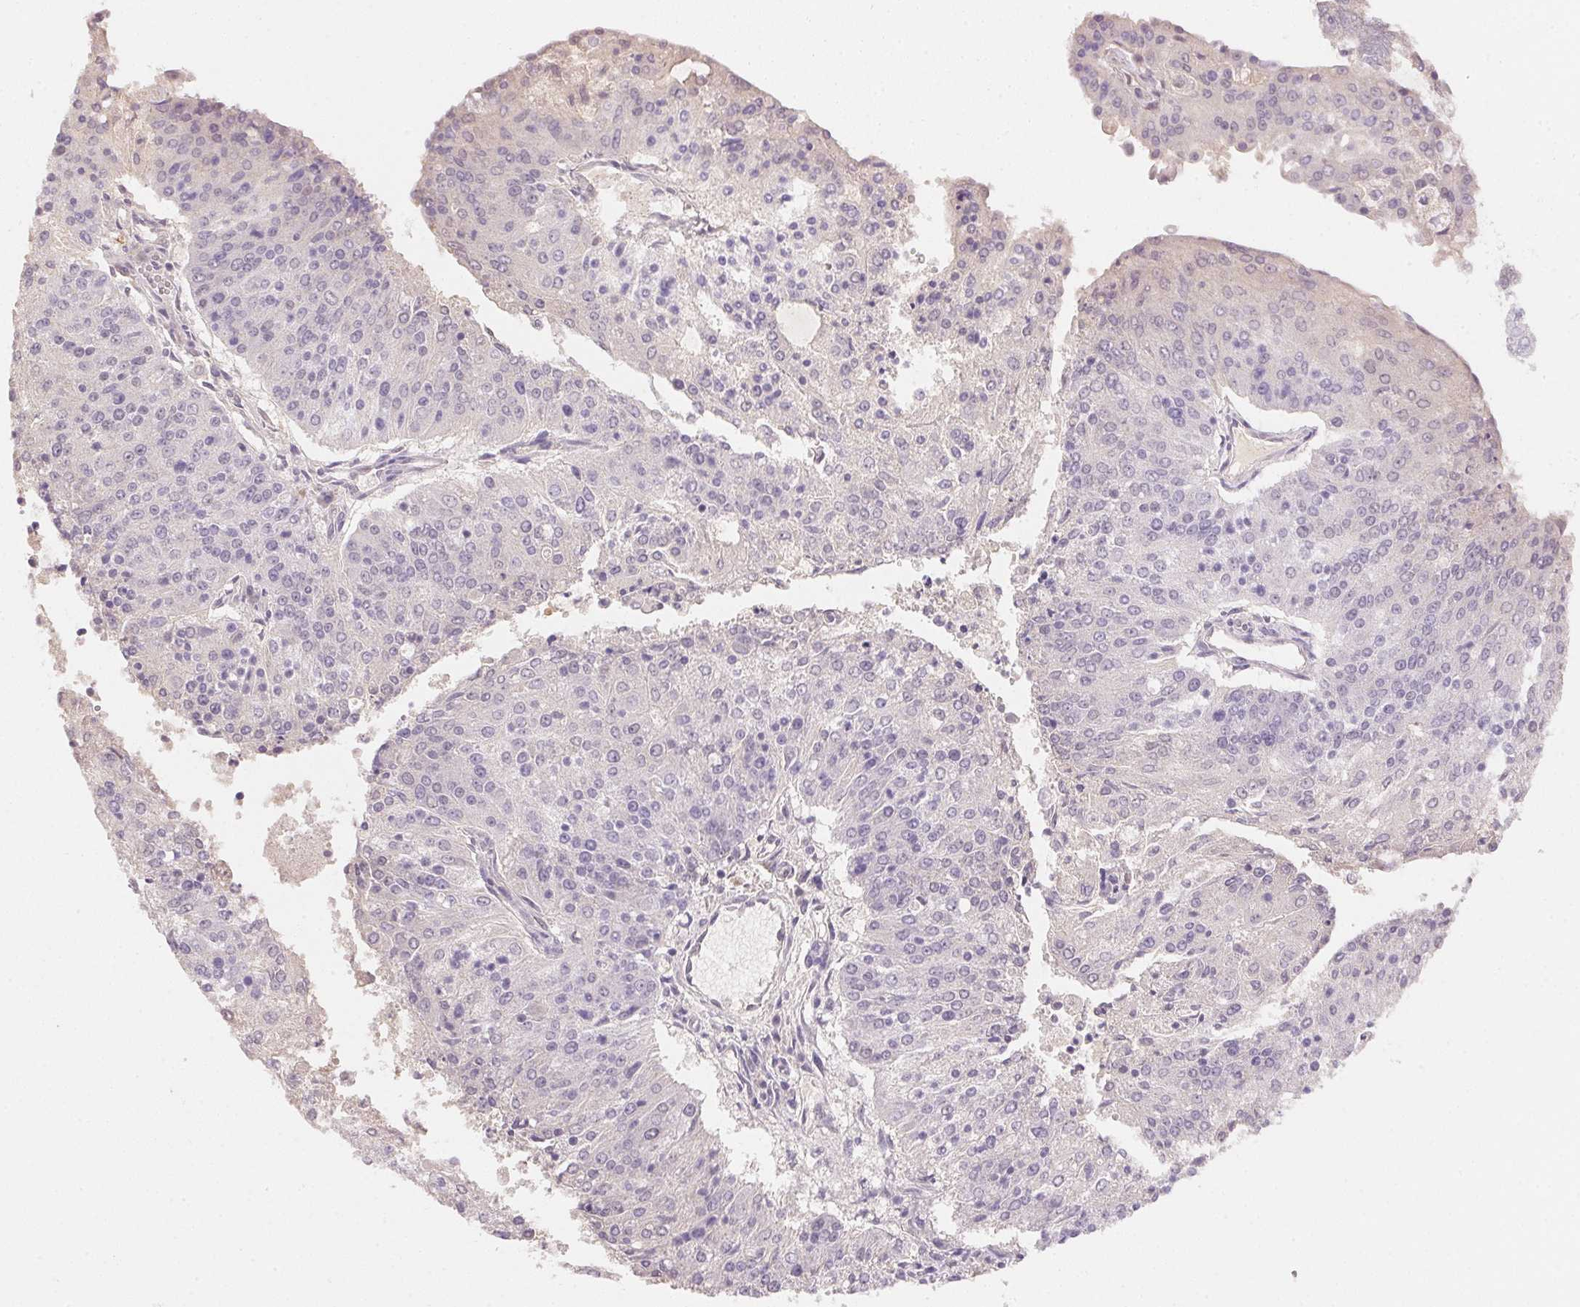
{"staining": {"intensity": "negative", "quantity": "none", "location": "none"}, "tissue": "endometrial cancer", "cell_type": "Tumor cells", "image_type": "cancer", "snomed": [{"axis": "morphology", "description": "Adenocarcinoma, NOS"}, {"axis": "topography", "description": "Endometrium"}], "caption": "Endometrial cancer (adenocarcinoma) was stained to show a protein in brown. There is no significant staining in tumor cells.", "gene": "FNDC4", "patient": {"sex": "female", "age": 82}}